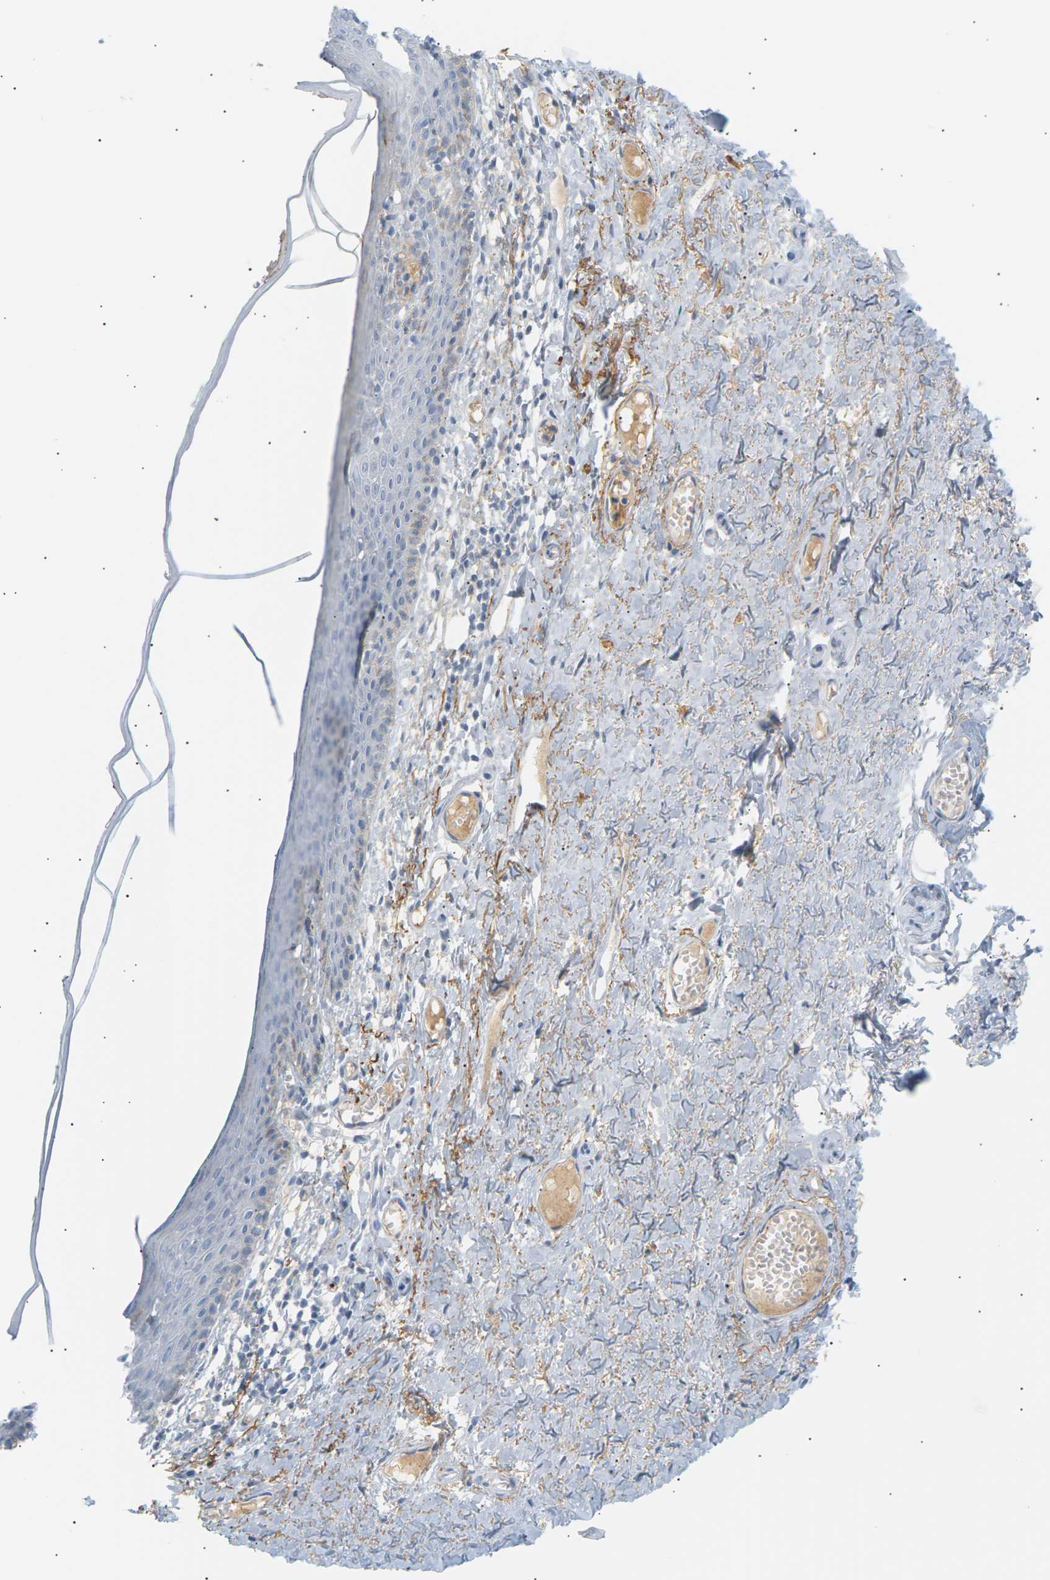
{"staining": {"intensity": "negative", "quantity": "none", "location": "none"}, "tissue": "skin", "cell_type": "Epidermal cells", "image_type": "normal", "snomed": [{"axis": "morphology", "description": "Normal tissue, NOS"}, {"axis": "topography", "description": "Adipose tissue"}, {"axis": "topography", "description": "Vascular tissue"}, {"axis": "topography", "description": "Anal"}, {"axis": "topography", "description": "Peripheral nerve tissue"}], "caption": "High power microscopy histopathology image of an immunohistochemistry photomicrograph of normal skin, revealing no significant staining in epidermal cells. Brightfield microscopy of immunohistochemistry (IHC) stained with DAB (brown) and hematoxylin (blue), captured at high magnification.", "gene": "CLU", "patient": {"sex": "female", "age": 54}}